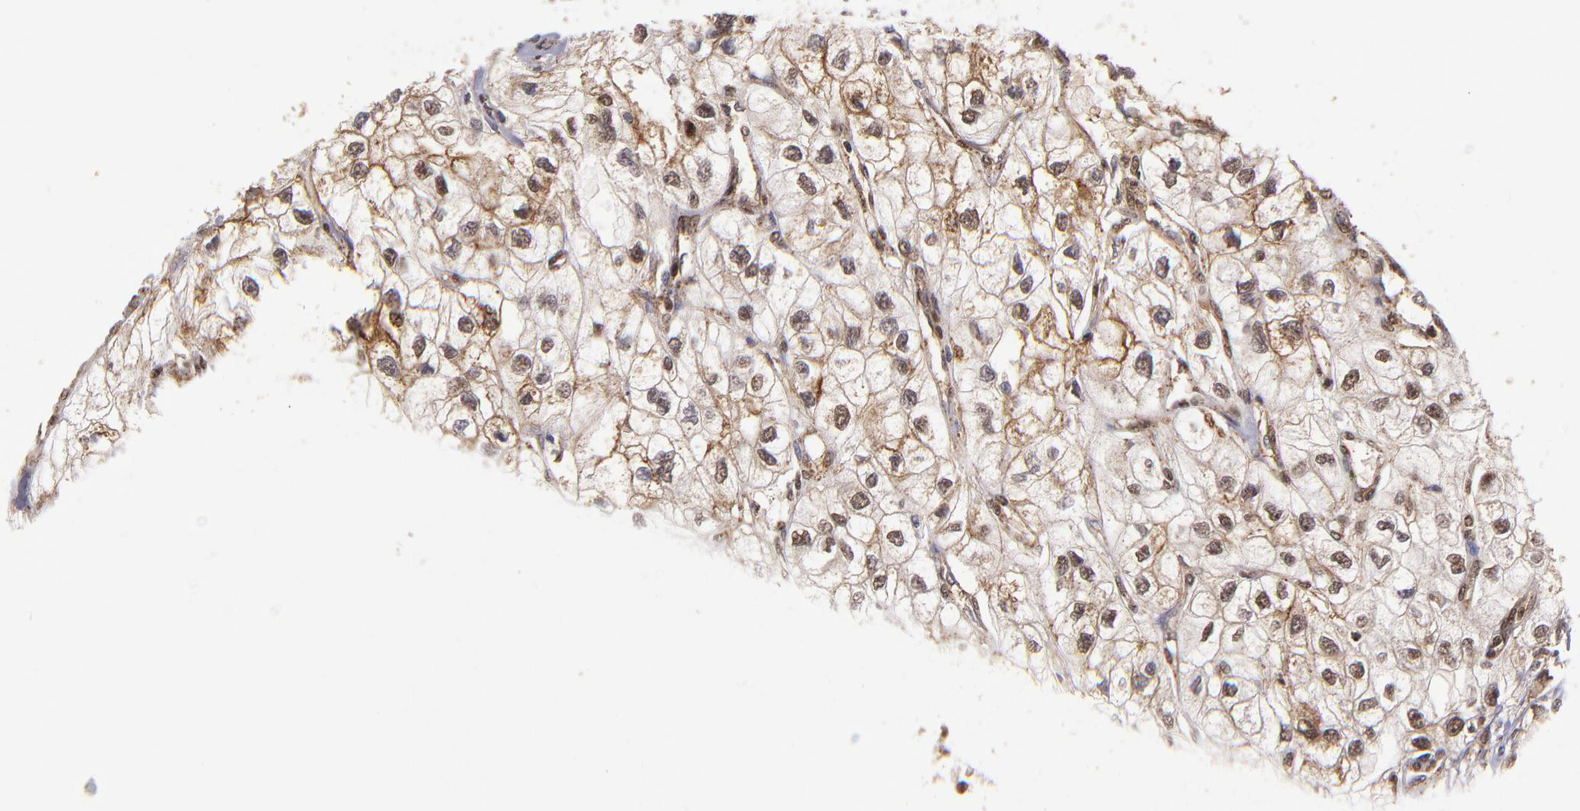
{"staining": {"intensity": "moderate", "quantity": "25%-75%", "location": "cytoplasmic/membranous,nuclear"}, "tissue": "renal cancer", "cell_type": "Tumor cells", "image_type": "cancer", "snomed": [{"axis": "morphology", "description": "Adenocarcinoma, NOS"}, {"axis": "topography", "description": "Kidney"}], "caption": "Moderate cytoplasmic/membranous and nuclear protein staining is identified in approximately 25%-75% of tumor cells in renal cancer (adenocarcinoma).", "gene": "EP300", "patient": {"sex": "male", "age": 57}}